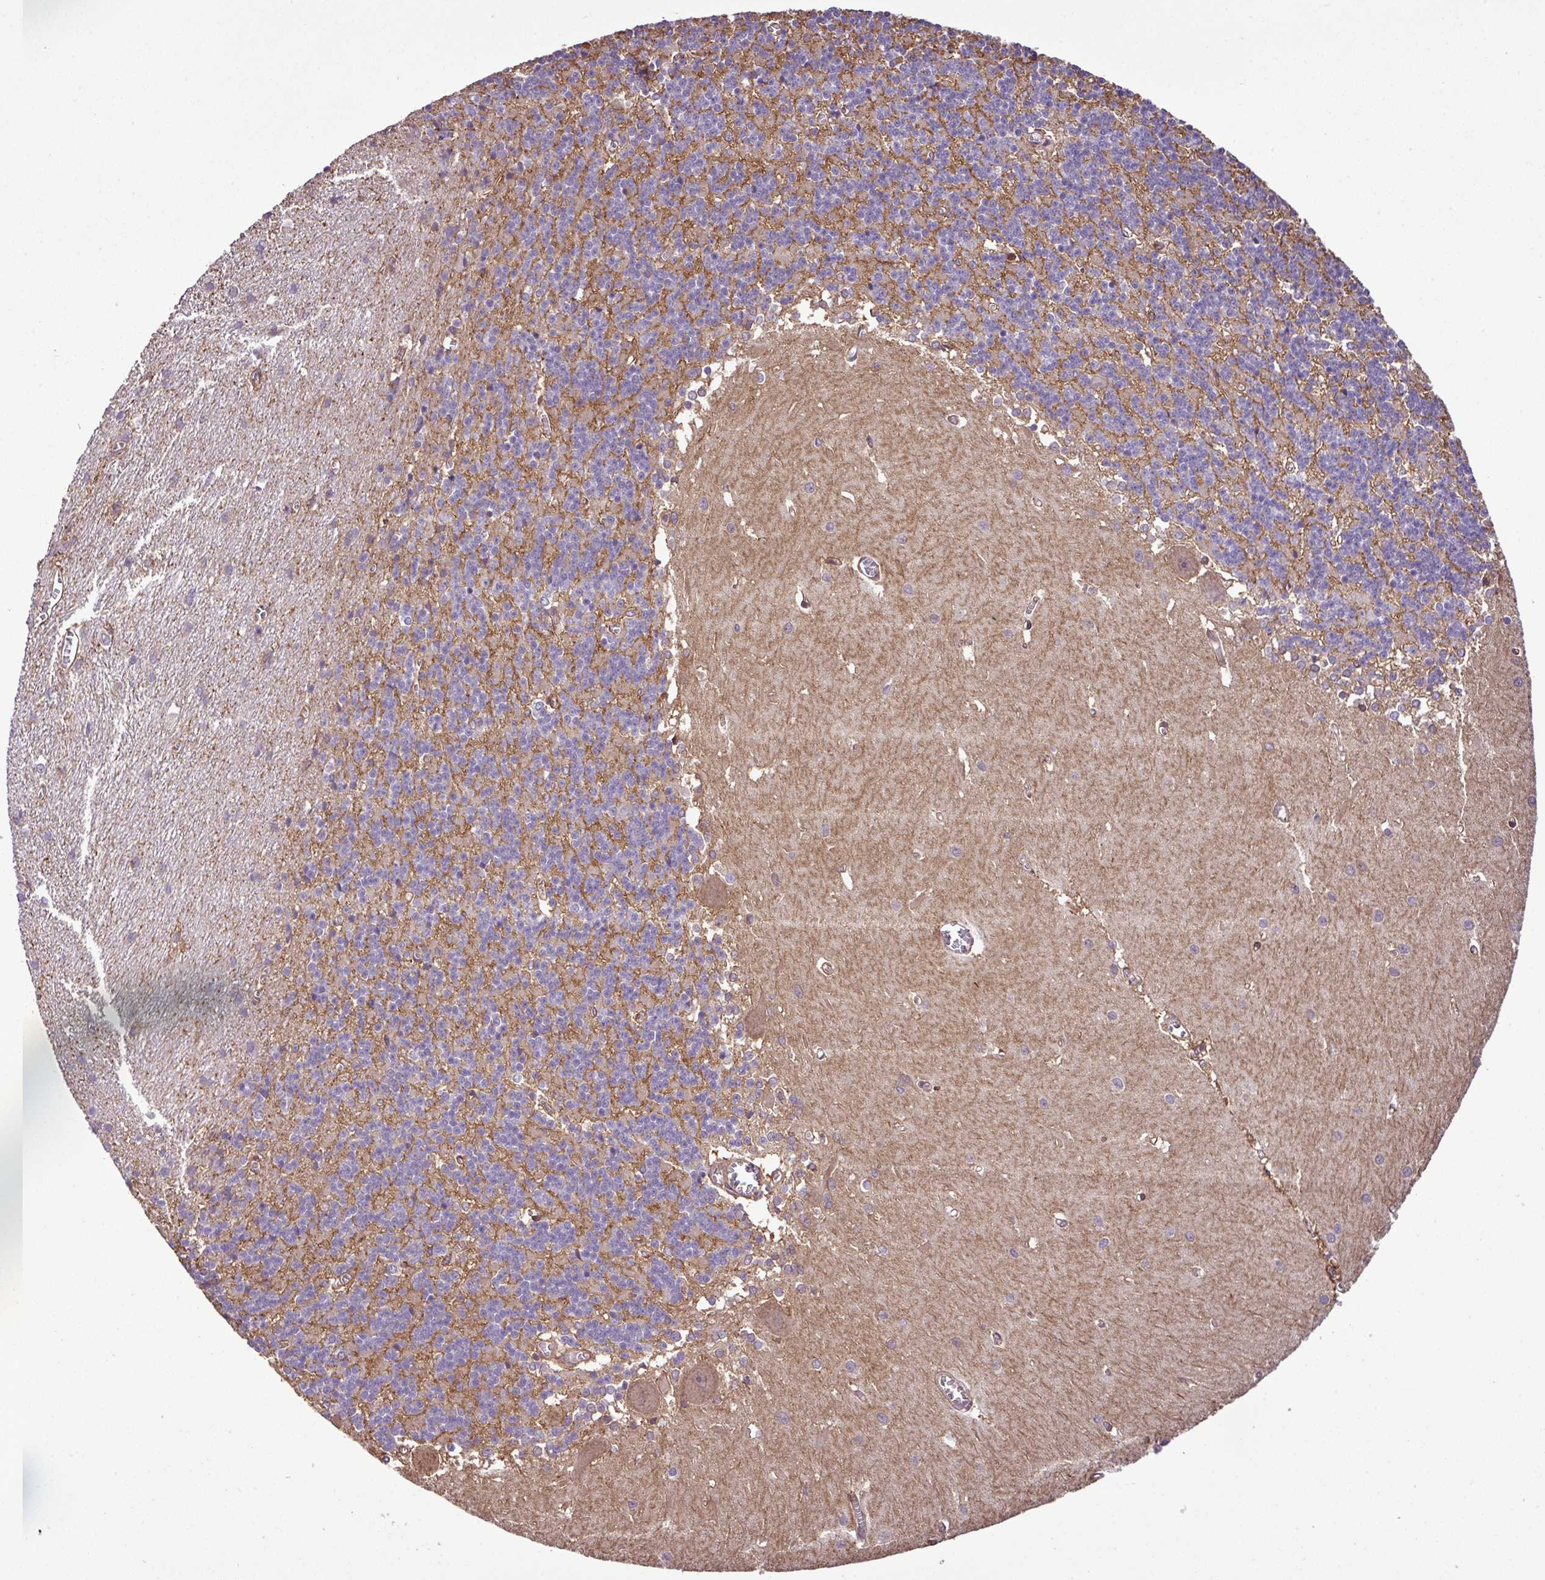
{"staining": {"intensity": "weak", "quantity": "25%-75%", "location": "cytoplasmic/membranous"}, "tissue": "cerebellum", "cell_type": "Cells in granular layer", "image_type": "normal", "snomed": [{"axis": "morphology", "description": "Normal tissue, NOS"}, {"axis": "topography", "description": "Cerebellum"}], "caption": "A low amount of weak cytoplasmic/membranous staining is appreciated in approximately 25%-75% of cells in granular layer in benign cerebellum. Immunohistochemistry (ihc) stains the protein of interest in brown and the nuclei are stained blue.", "gene": "DLGAP4", "patient": {"sex": "male", "age": 37}}